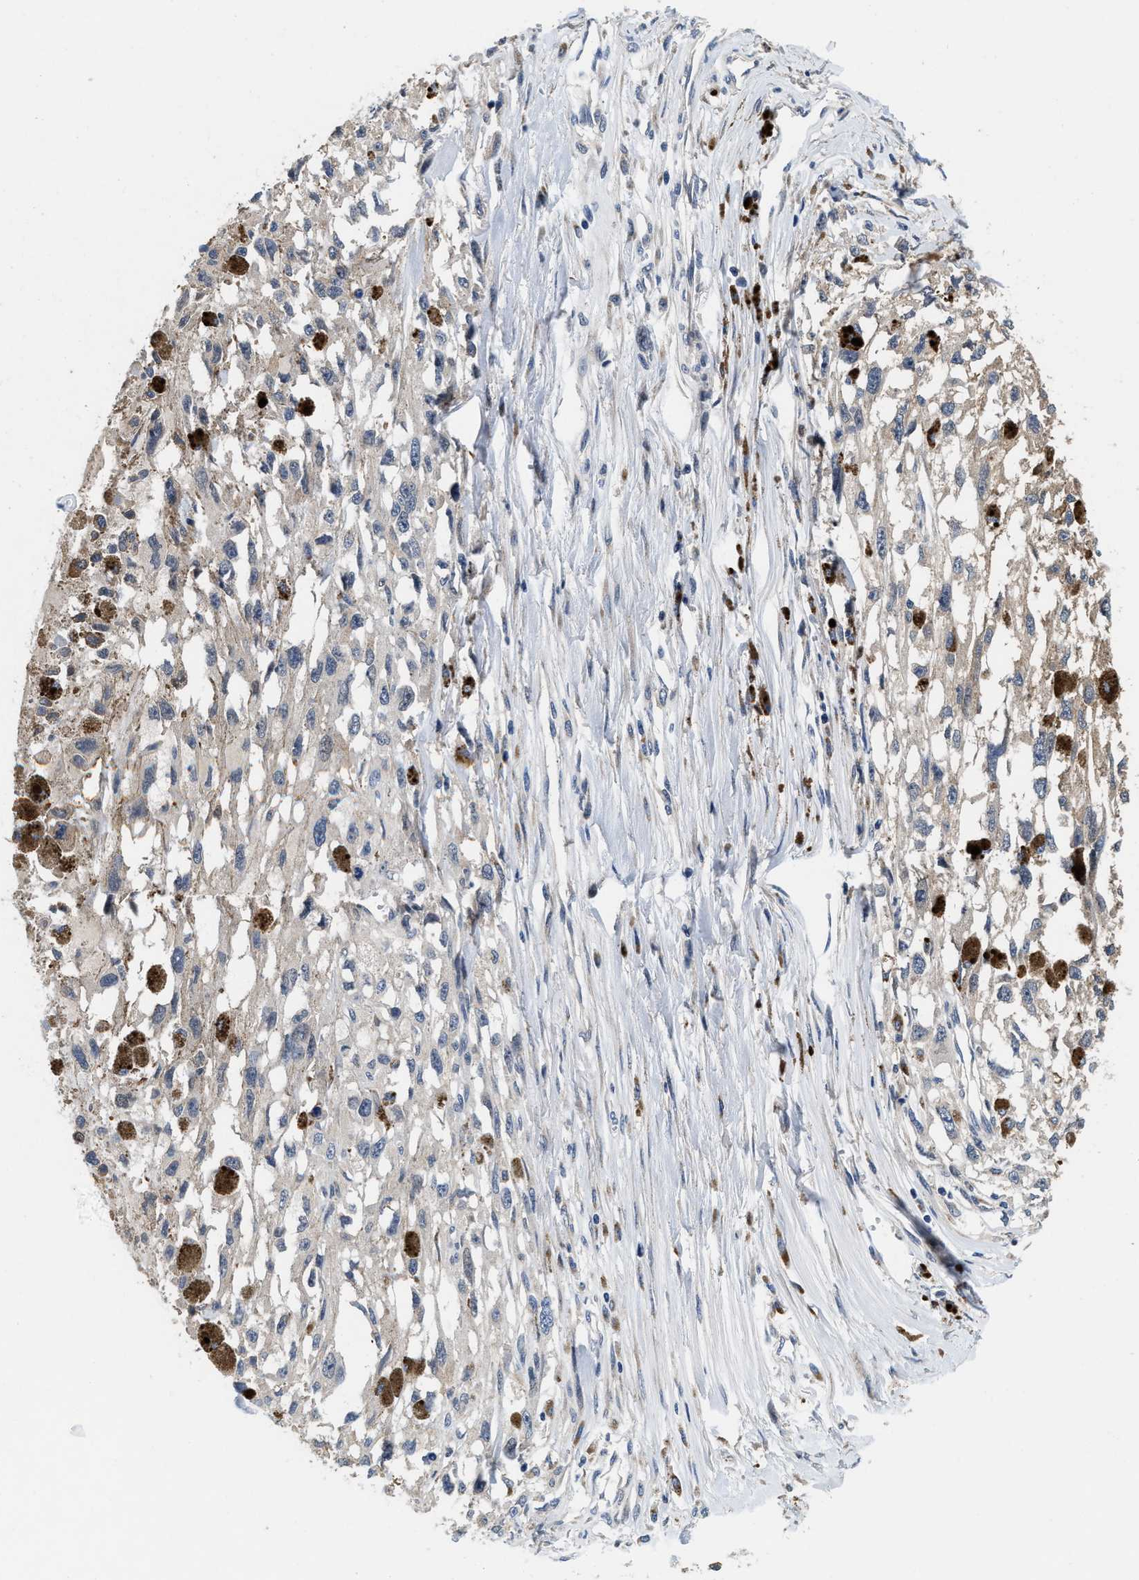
{"staining": {"intensity": "weak", "quantity": "25%-75%", "location": "cytoplasmic/membranous"}, "tissue": "melanoma", "cell_type": "Tumor cells", "image_type": "cancer", "snomed": [{"axis": "morphology", "description": "Malignant melanoma, Metastatic site"}, {"axis": "topography", "description": "Lymph node"}], "caption": "Weak cytoplasmic/membranous staining is seen in about 25%-75% of tumor cells in melanoma.", "gene": "PHPT1", "patient": {"sex": "male", "age": 59}}